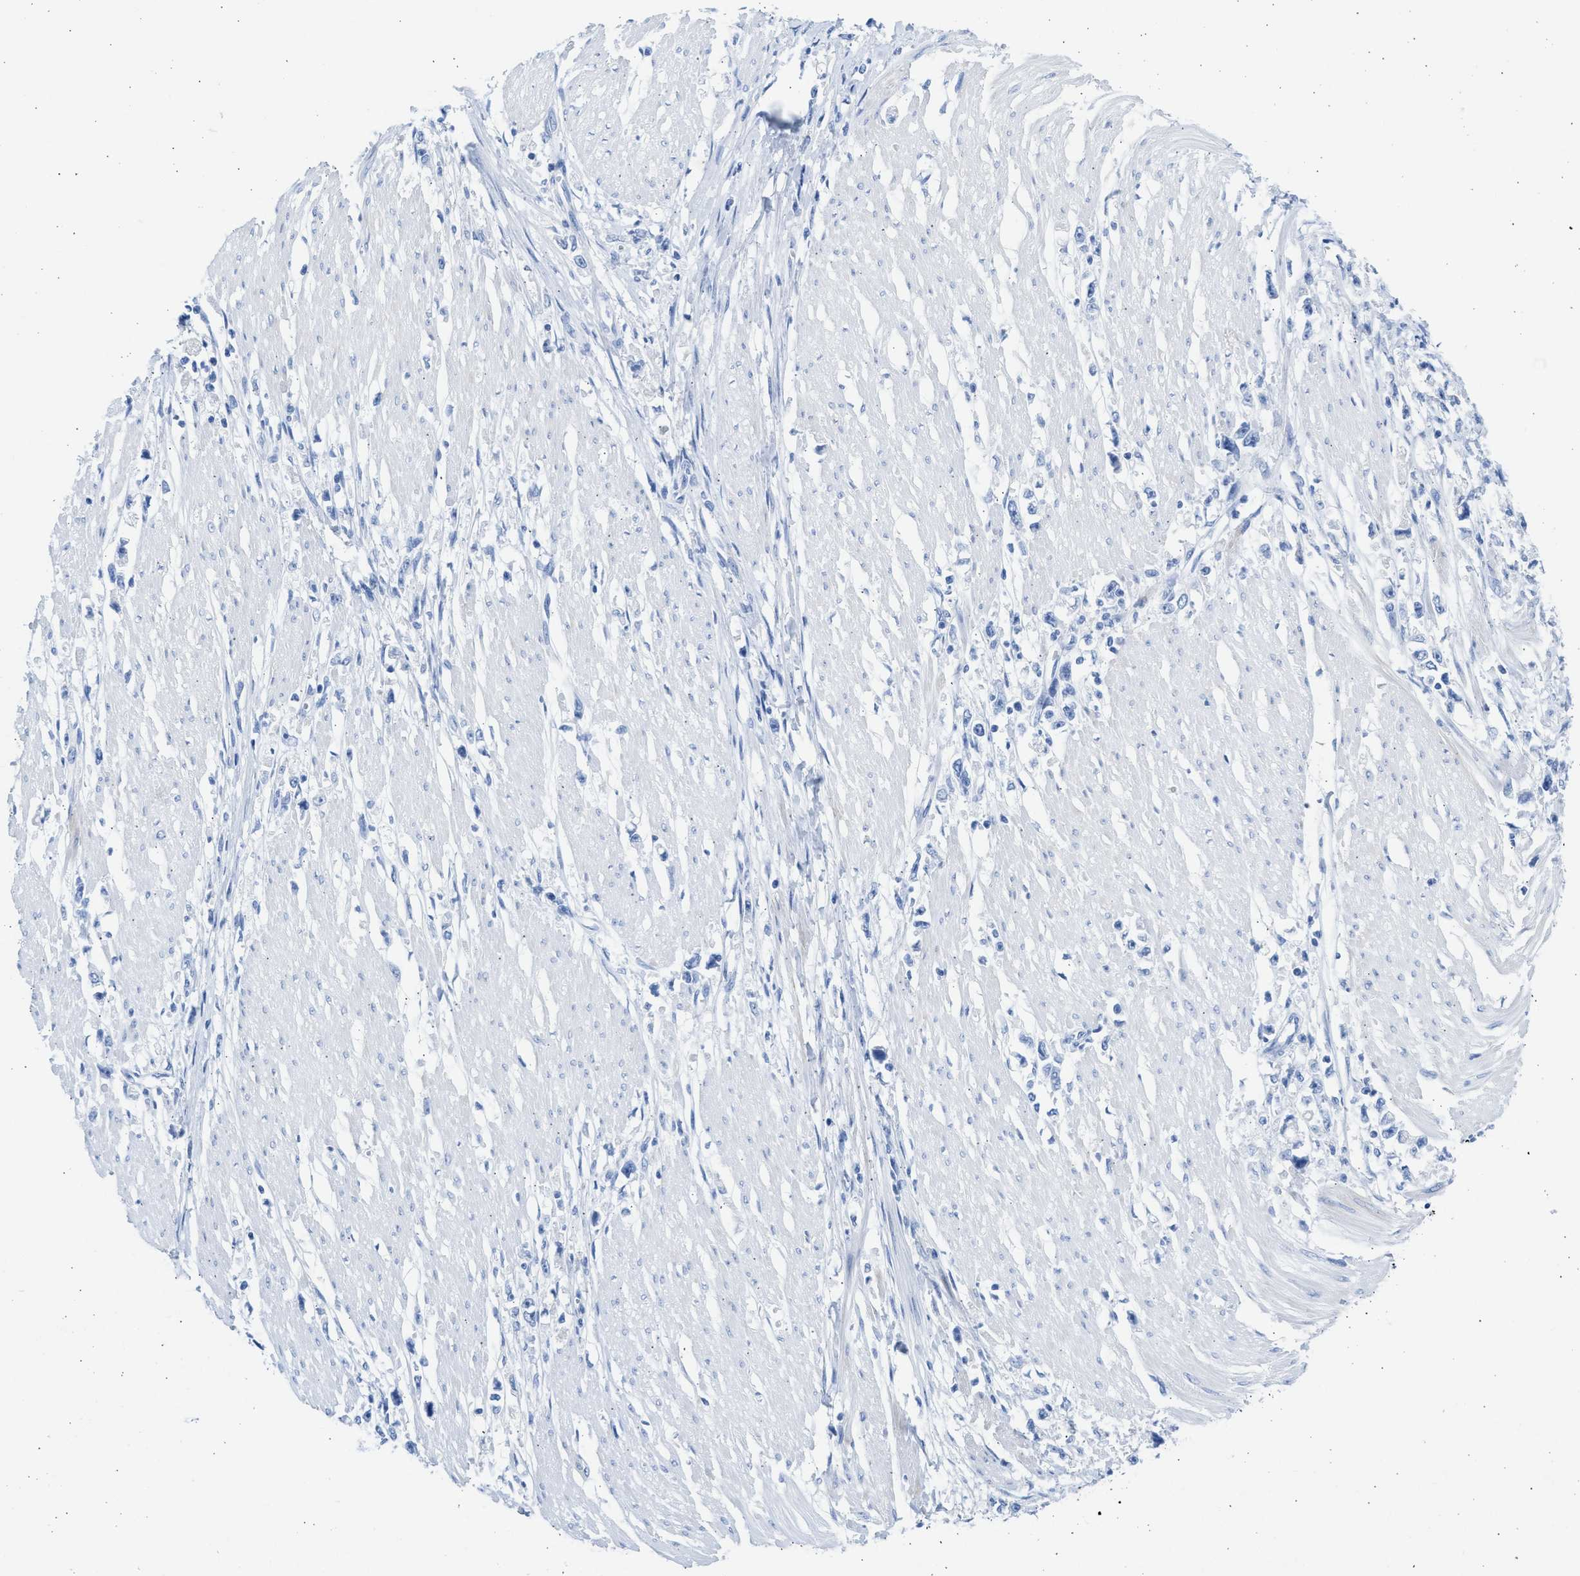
{"staining": {"intensity": "negative", "quantity": "none", "location": "none"}, "tissue": "stomach cancer", "cell_type": "Tumor cells", "image_type": "cancer", "snomed": [{"axis": "morphology", "description": "Adenocarcinoma, NOS"}, {"axis": "topography", "description": "Stomach"}], "caption": "Immunohistochemistry of adenocarcinoma (stomach) exhibits no positivity in tumor cells. The staining was performed using DAB (3,3'-diaminobenzidine) to visualize the protein expression in brown, while the nuclei were stained in blue with hematoxylin (Magnification: 20x).", "gene": "SPATA3", "patient": {"sex": "female", "age": 59}}